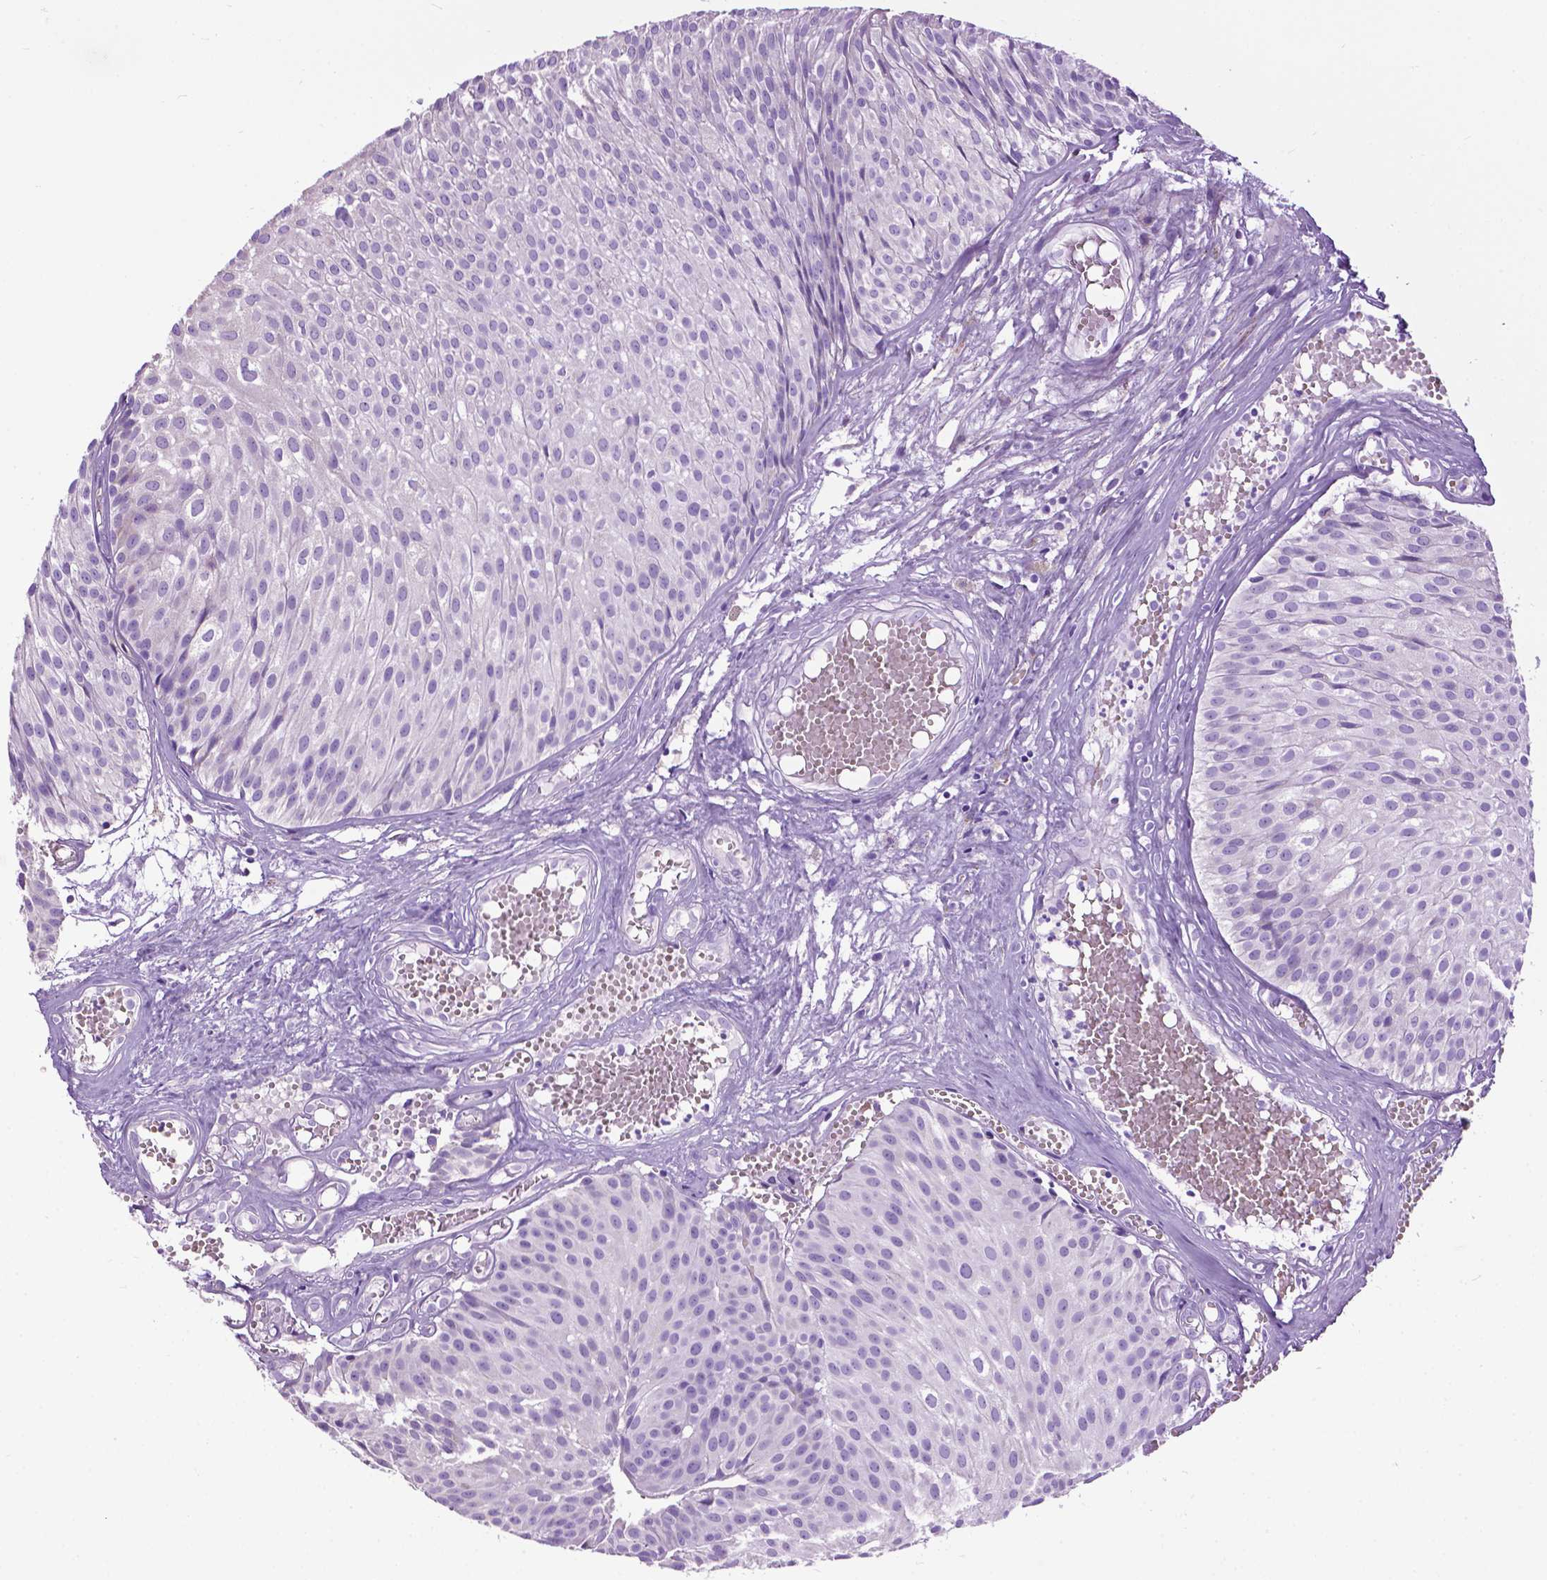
{"staining": {"intensity": "negative", "quantity": "none", "location": "none"}, "tissue": "urothelial cancer", "cell_type": "Tumor cells", "image_type": "cancer", "snomed": [{"axis": "morphology", "description": "Urothelial carcinoma, Low grade"}, {"axis": "topography", "description": "Urinary bladder"}], "caption": "A histopathology image of urothelial cancer stained for a protein demonstrates no brown staining in tumor cells.", "gene": "TMEM132E", "patient": {"sex": "male", "age": 63}}